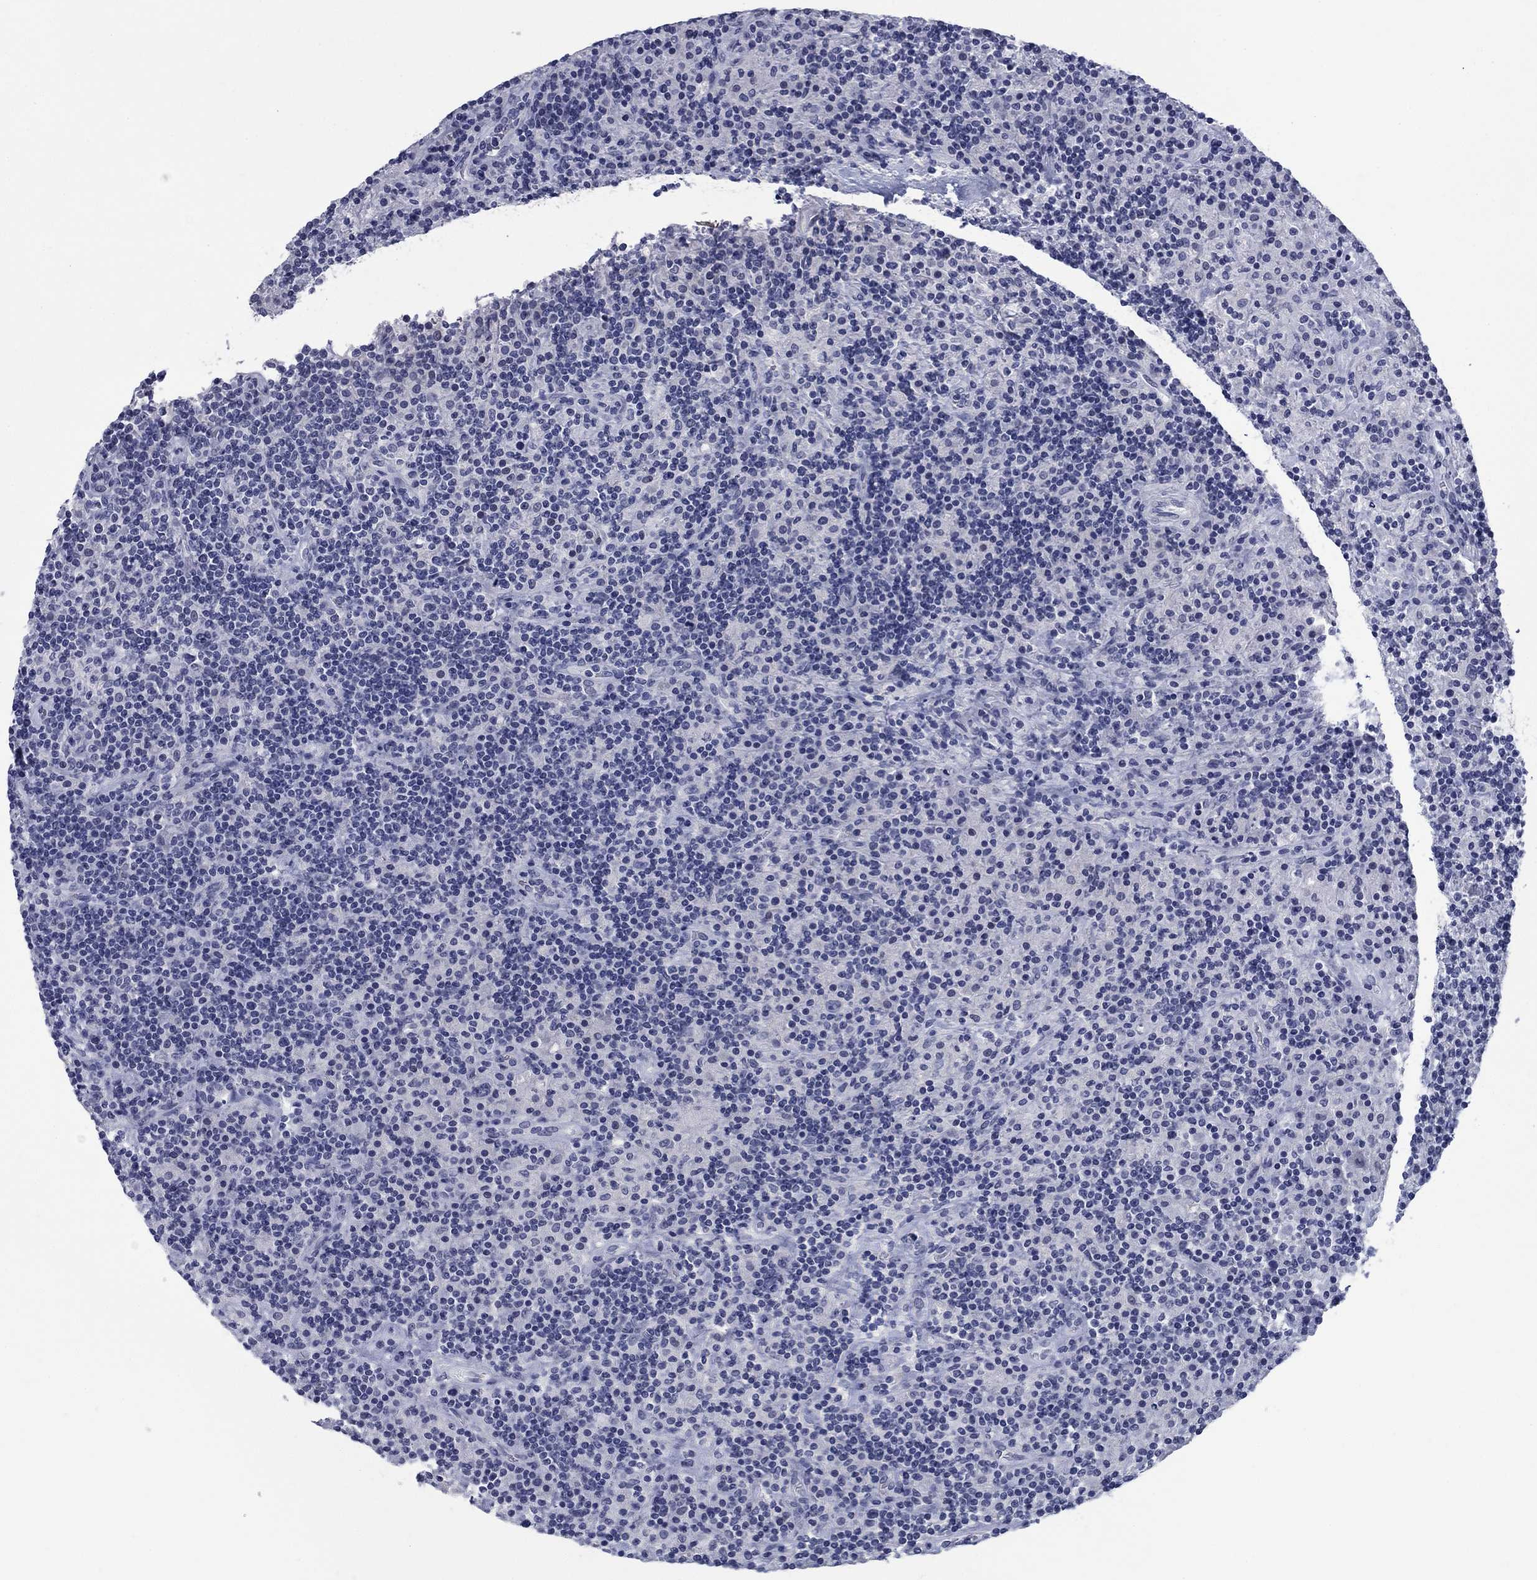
{"staining": {"intensity": "negative", "quantity": "none", "location": "none"}, "tissue": "lymphoma", "cell_type": "Tumor cells", "image_type": "cancer", "snomed": [{"axis": "morphology", "description": "Hodgkin's disease, NOS"}, {"axis": "topography", "description": "Lymph node"}], "caption": "A high-resolution histopathology image shows immunohistochemistry staining of Hodgkin's disease, which exhibits no significant staining in tumor cells. Brightfield microscopy of immunohistochemistry (IHC) stained with DAB (3,3'-diaminobenzidine) (brown) and hematoxylin (blue), captured at high magnification.", "gene": "ELAVL4", "patient": {"sex": "male", "age": 70}}